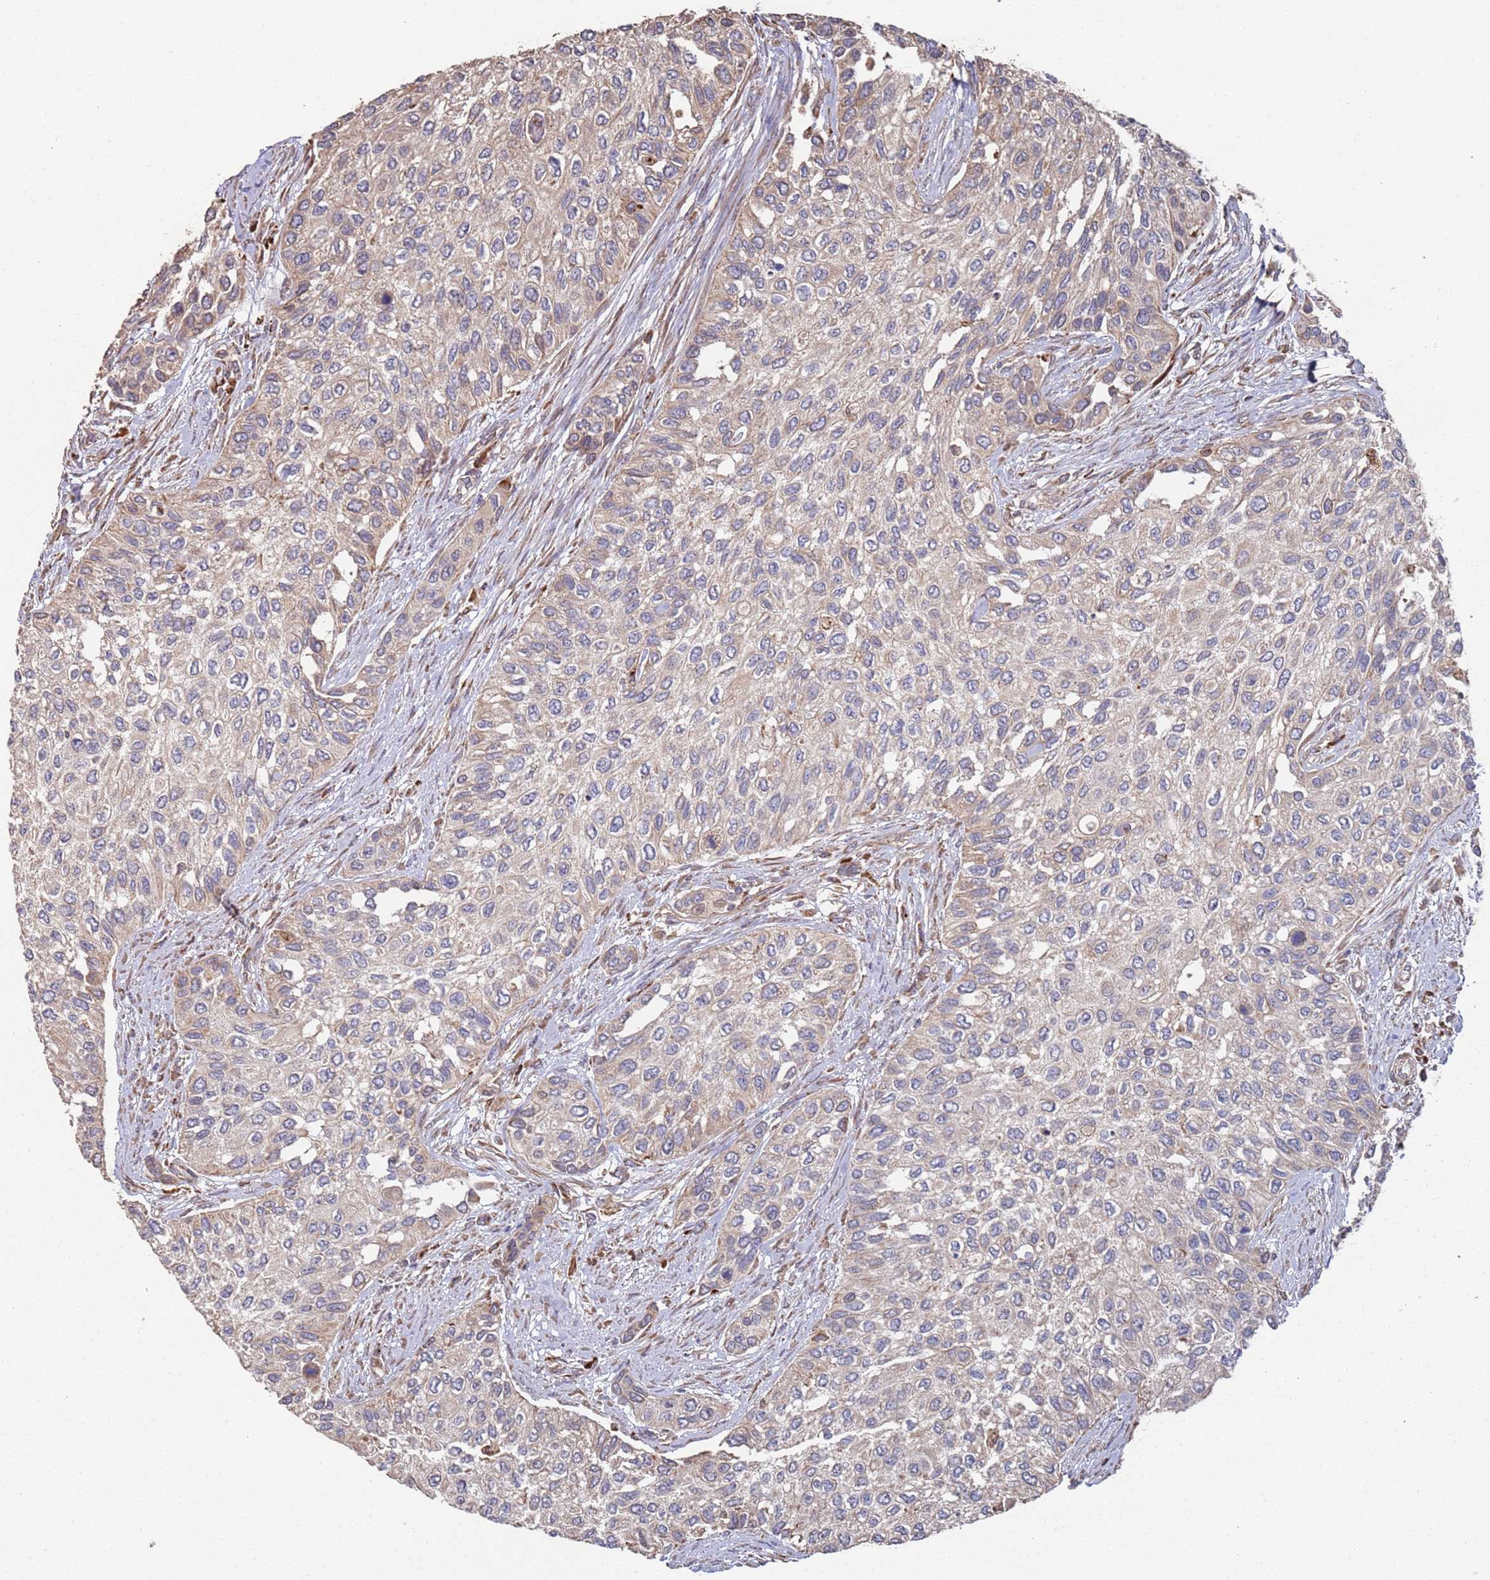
{"staining": {"intensity": "moderate", "quantity": "25%-75%", "location": "cytoplasmic/membranous"}, "tissue": "urothelial cancer", "cell_type": "Tumor cells", "image_type": "cancer", "snomed": [{"axis": "morphology", "description": "Normal tissue, NOS"}, {"axis": "morphology", "description": "Urothelial carcinoma, High grade"}, {"axis": "topography", "description": "Vascular tissue"}, {"axis": "topography", "description": "Urinary bladder"}], "caption": "DAB (3,3'-diaminobenzidine) immunohistochemical staining of human urothelial carcinoma (high-grade) reveals moderate cytoplasmic/membranous protein positivity in about 25%-75% of tumor cells.", "gene": "LACC1", "patient": {"sex": "female", "age": 56}}